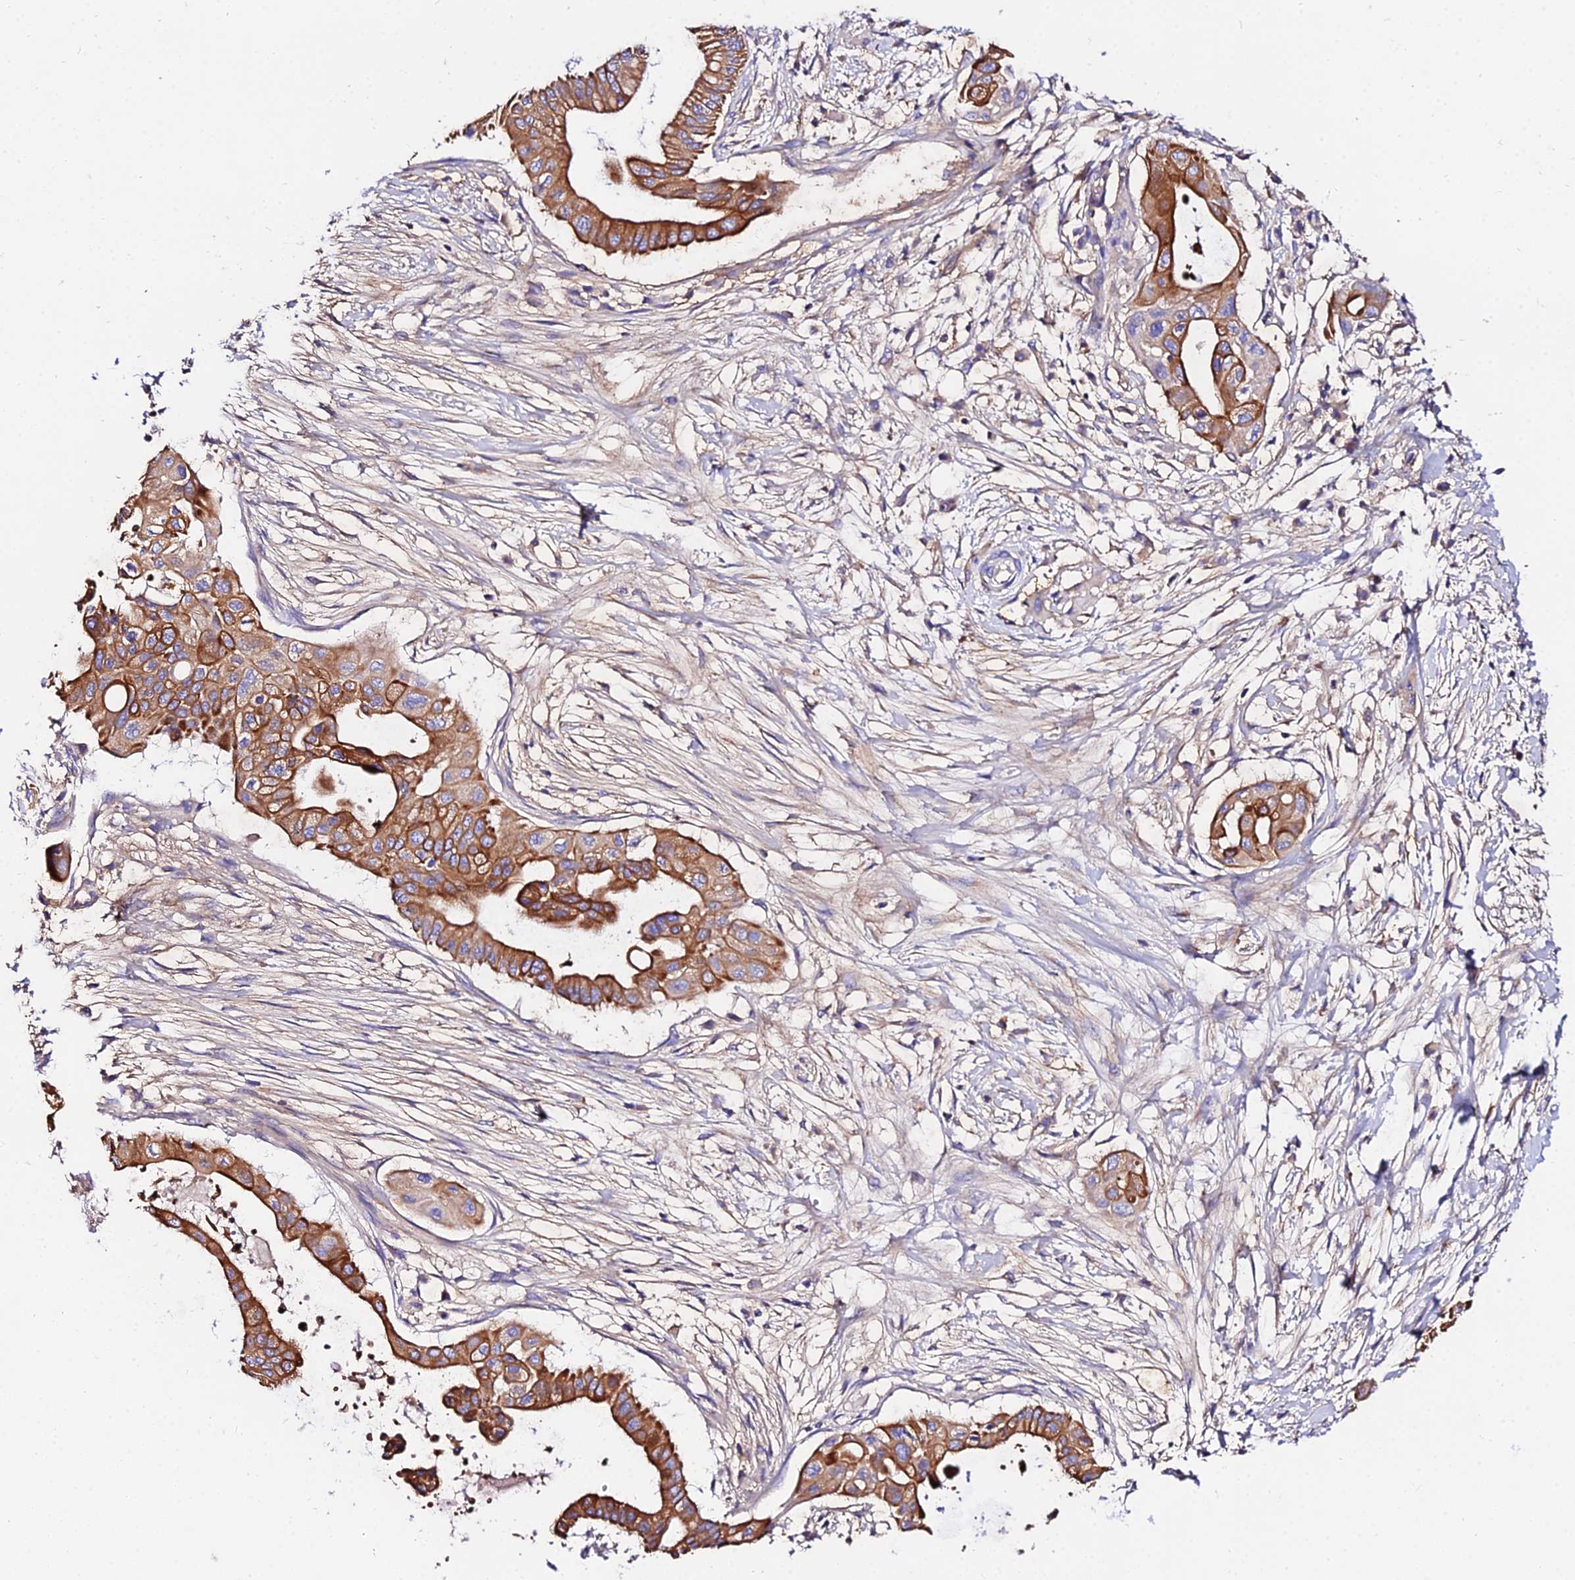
{"staining": {"intensity": "moderate", "quantity": ">75%", "location": "cytoplasmic/membranous"}, "tissue": "pancreatic cancer", "cell_type": "Tumor cells", "image_type": "cancer", "snomed": [{"axis": "morphology", "description": "Adenocarcinoma, NOS"}, {"axis": "topography", "description": "Pancreas"}], "caption": "A photomicrograph of human pancreatic cancer stained for a protein demonstrates moderate cytoplasmic/membranous brown staining in tumor cells. The staining is performed using DAB brown chromogen to label protein expression. The nuclei are counter-stained blue using hematoxylin.", "gene": "DAW1", "patient": {"sex": "male", "age": 68}}